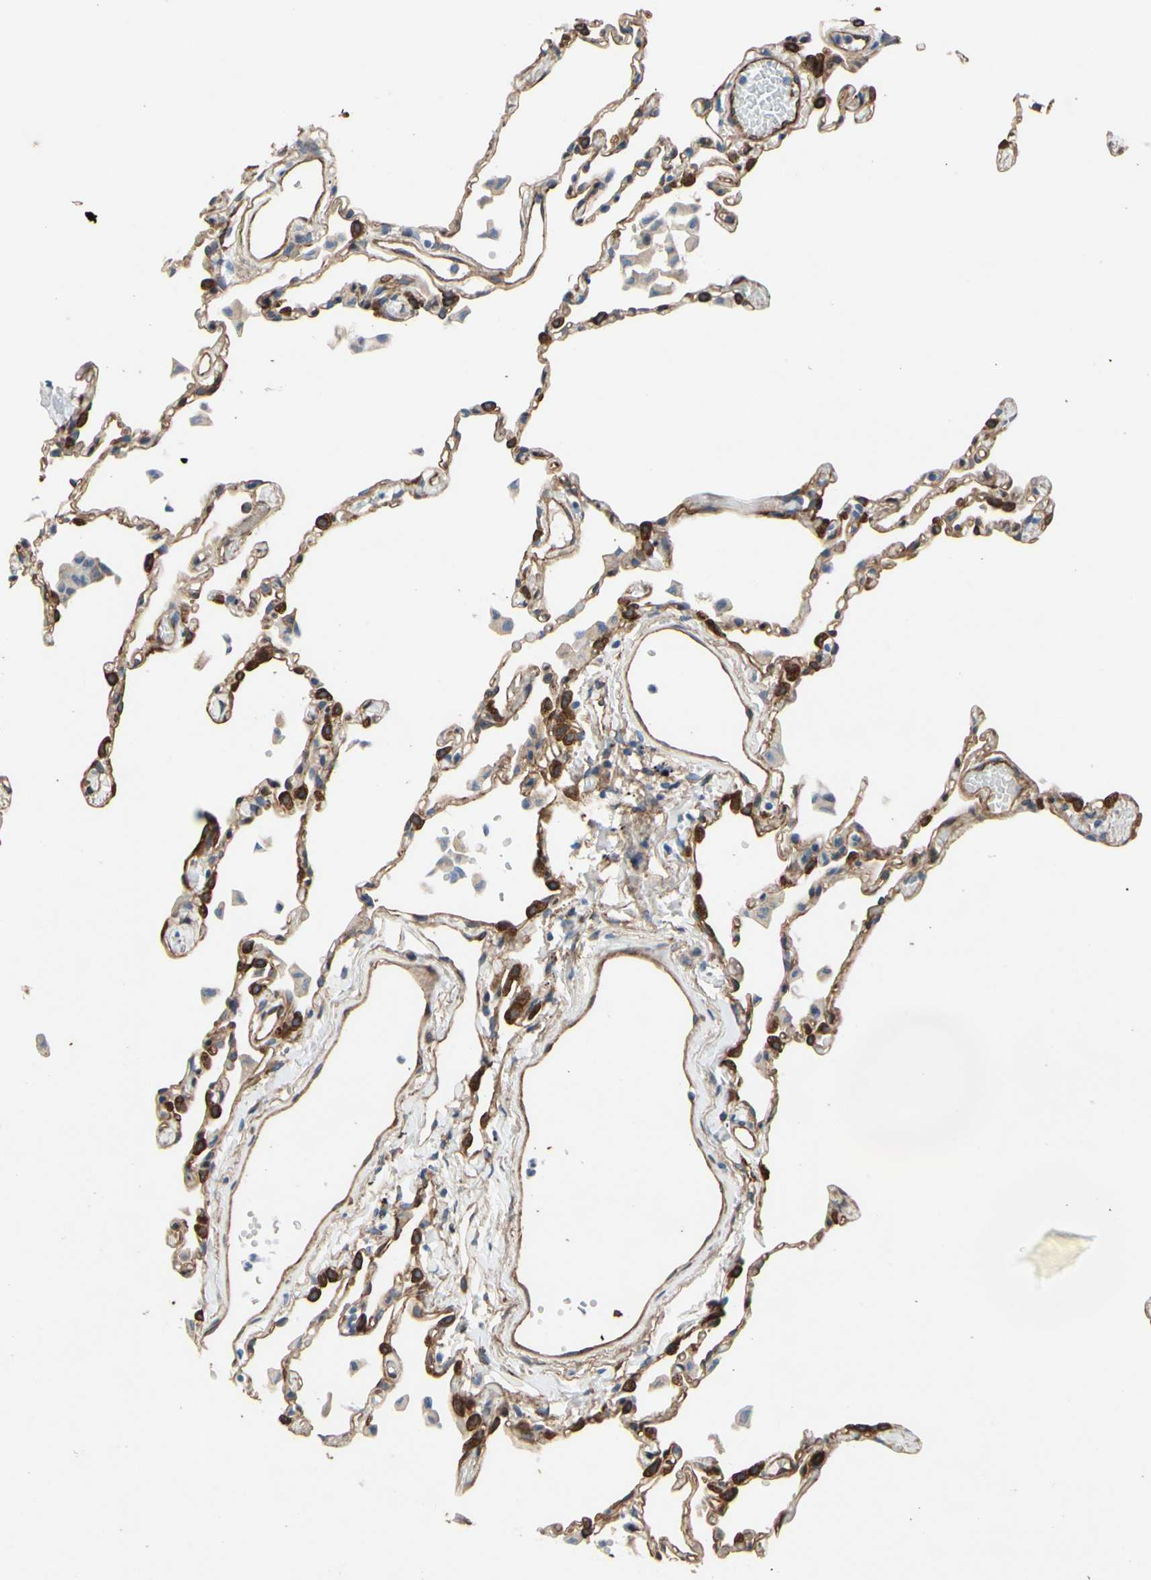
{"staining": {"intensity": "strong", "quantity": "25%-75%", "location": "cytoplasmic/membranous"}, "tissue": "lung", "cell_type": "Alveolar cells", "image_type": "normal", "snomed": [{"axis": "morphology", "description": "Normal tissue, NOS"}, {"axis": "topography", "description": "Lung"}], "caption": "Normal lung was stained to show a protein in brown. There is high levels of strong cytoplasmic/membranous positivity in approximately 25%-75% of alveolar cells.", "gene": "CTTNBP2", "patient": {"sex": "female", "age": 49}}